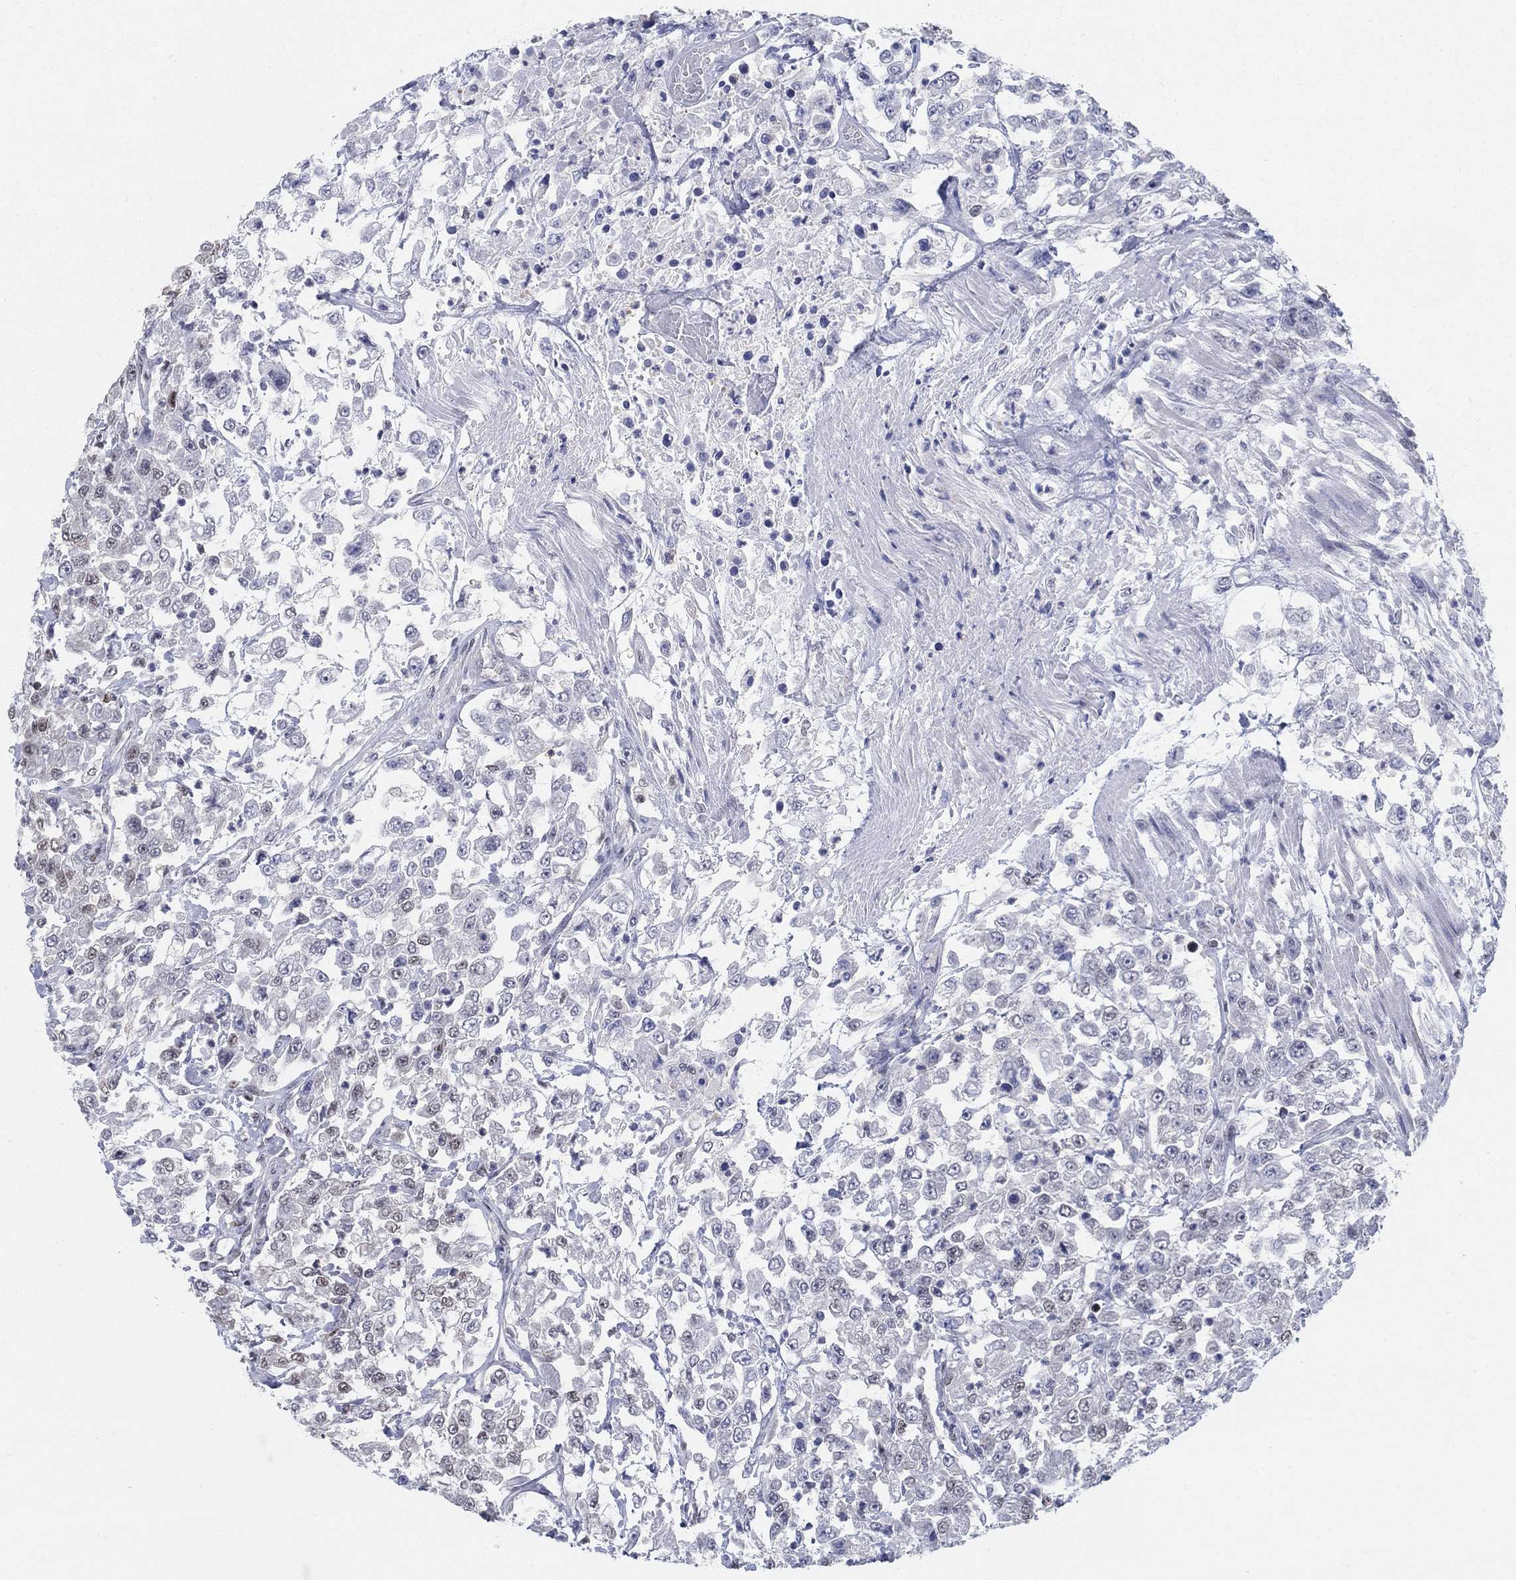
{"staining": {"intensity": "moderate", "quantity": "<25%", "location": "nuclear"}, "tissue": "urothelial cancer", "cell_type": "Tumor cells", "image_type": "cancer", "snomed": [{"axis": "morphology", "description": "Urothelial carcinoma, High grade"}, {"axis": "topography", "description": "Urinary bladder"}], "caption": "Protein staining of high-grade urothelial carcinoma tissue displays moderate nuclear staining in about <25% of tumor cells. (brown staining indicates protein expression, while blue staining denotes nuclei).", "gene": "CENPE", "patient": {"sex": "male", "age": 46}}